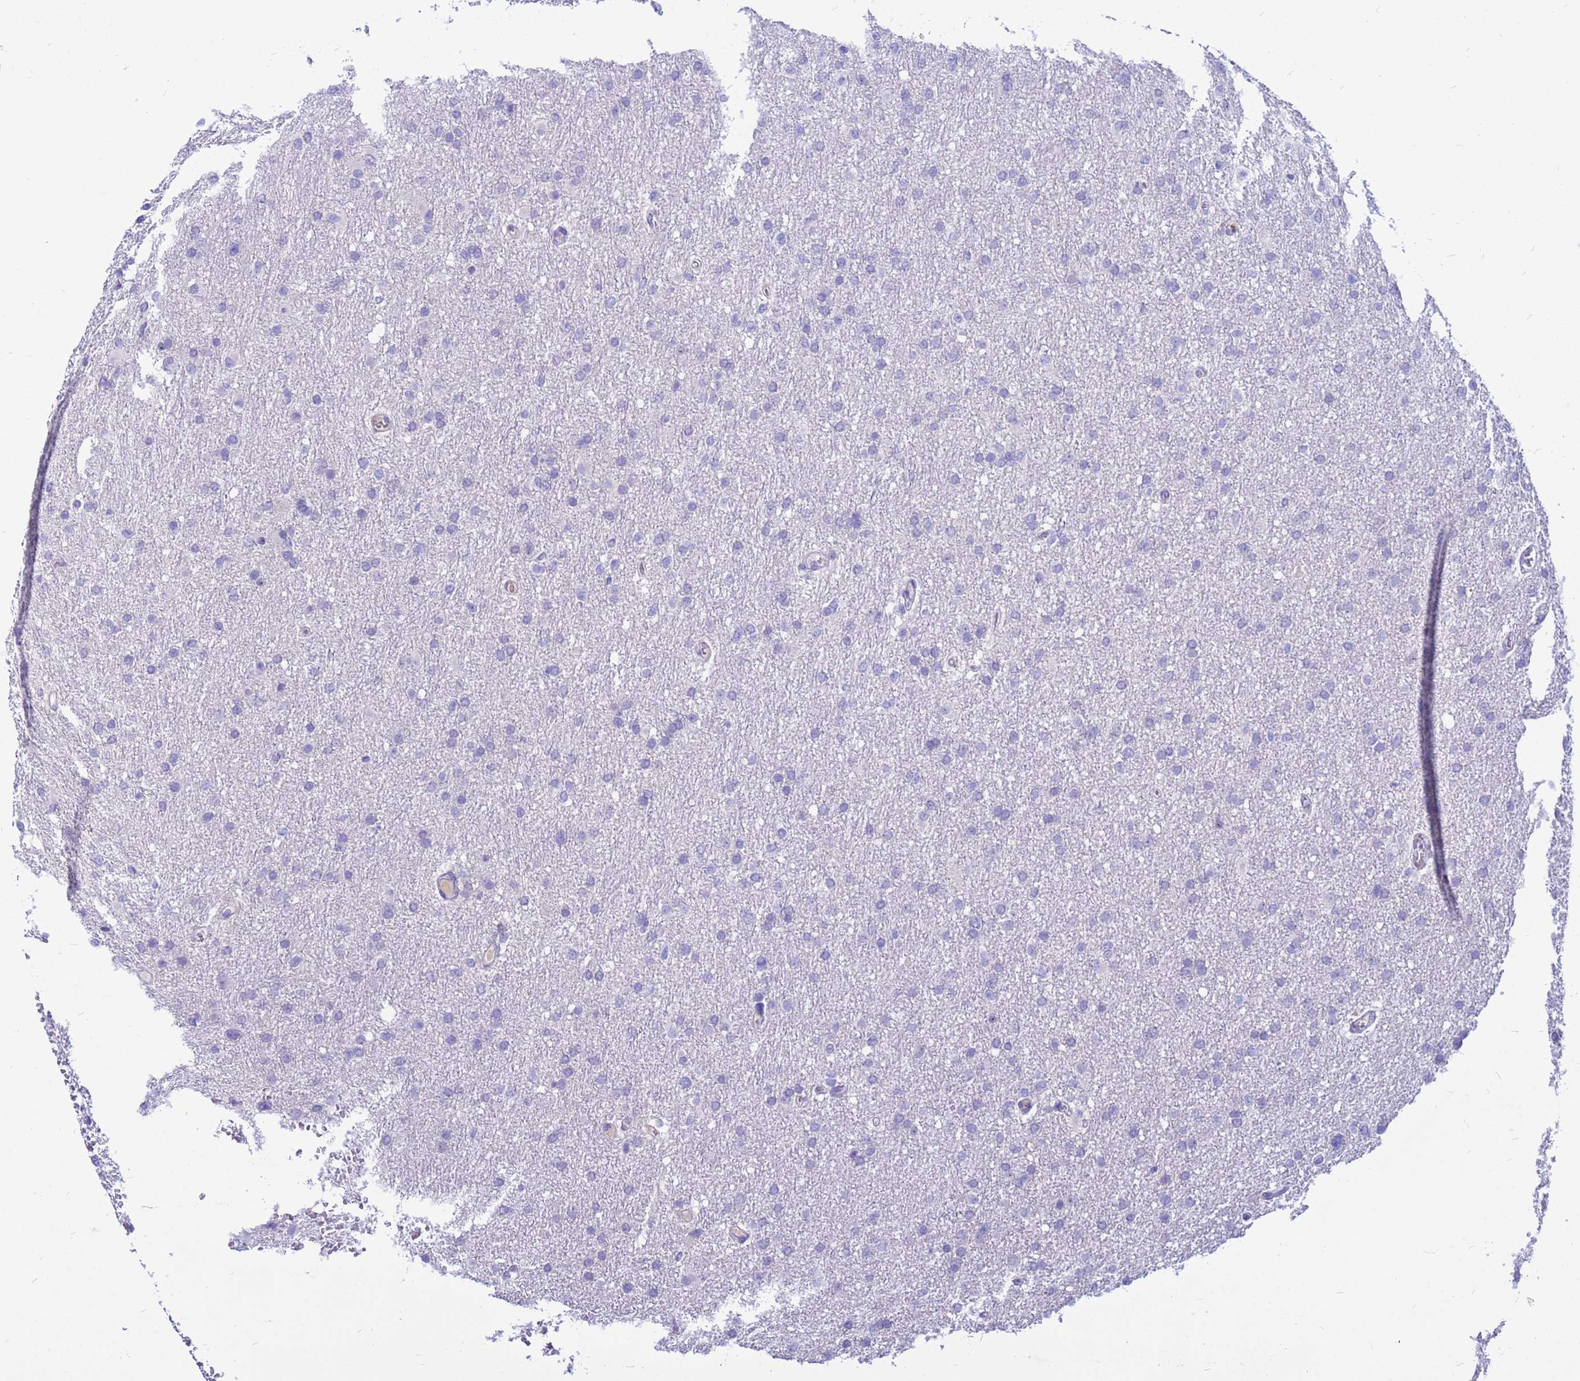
{"staining": {"intensity": "negative", "quantity": "none", "location": "none"}, "tissue": "glioma", "cell_type": "Tumor cells", "image_type": "cancer", "snomed": [{"axis": "morphology", "description": "Glioma, malignant, High grade"}, {"axis": "topography", "description": "Cerebral cortex"}], "caption": "IHC micrograph of human malignant high-grade glioma stained for a protein (brown), which exhibits no staining in tumor cells.", "gene": "DMRTC2", "patient": {"sex": "female", "age": 36}}